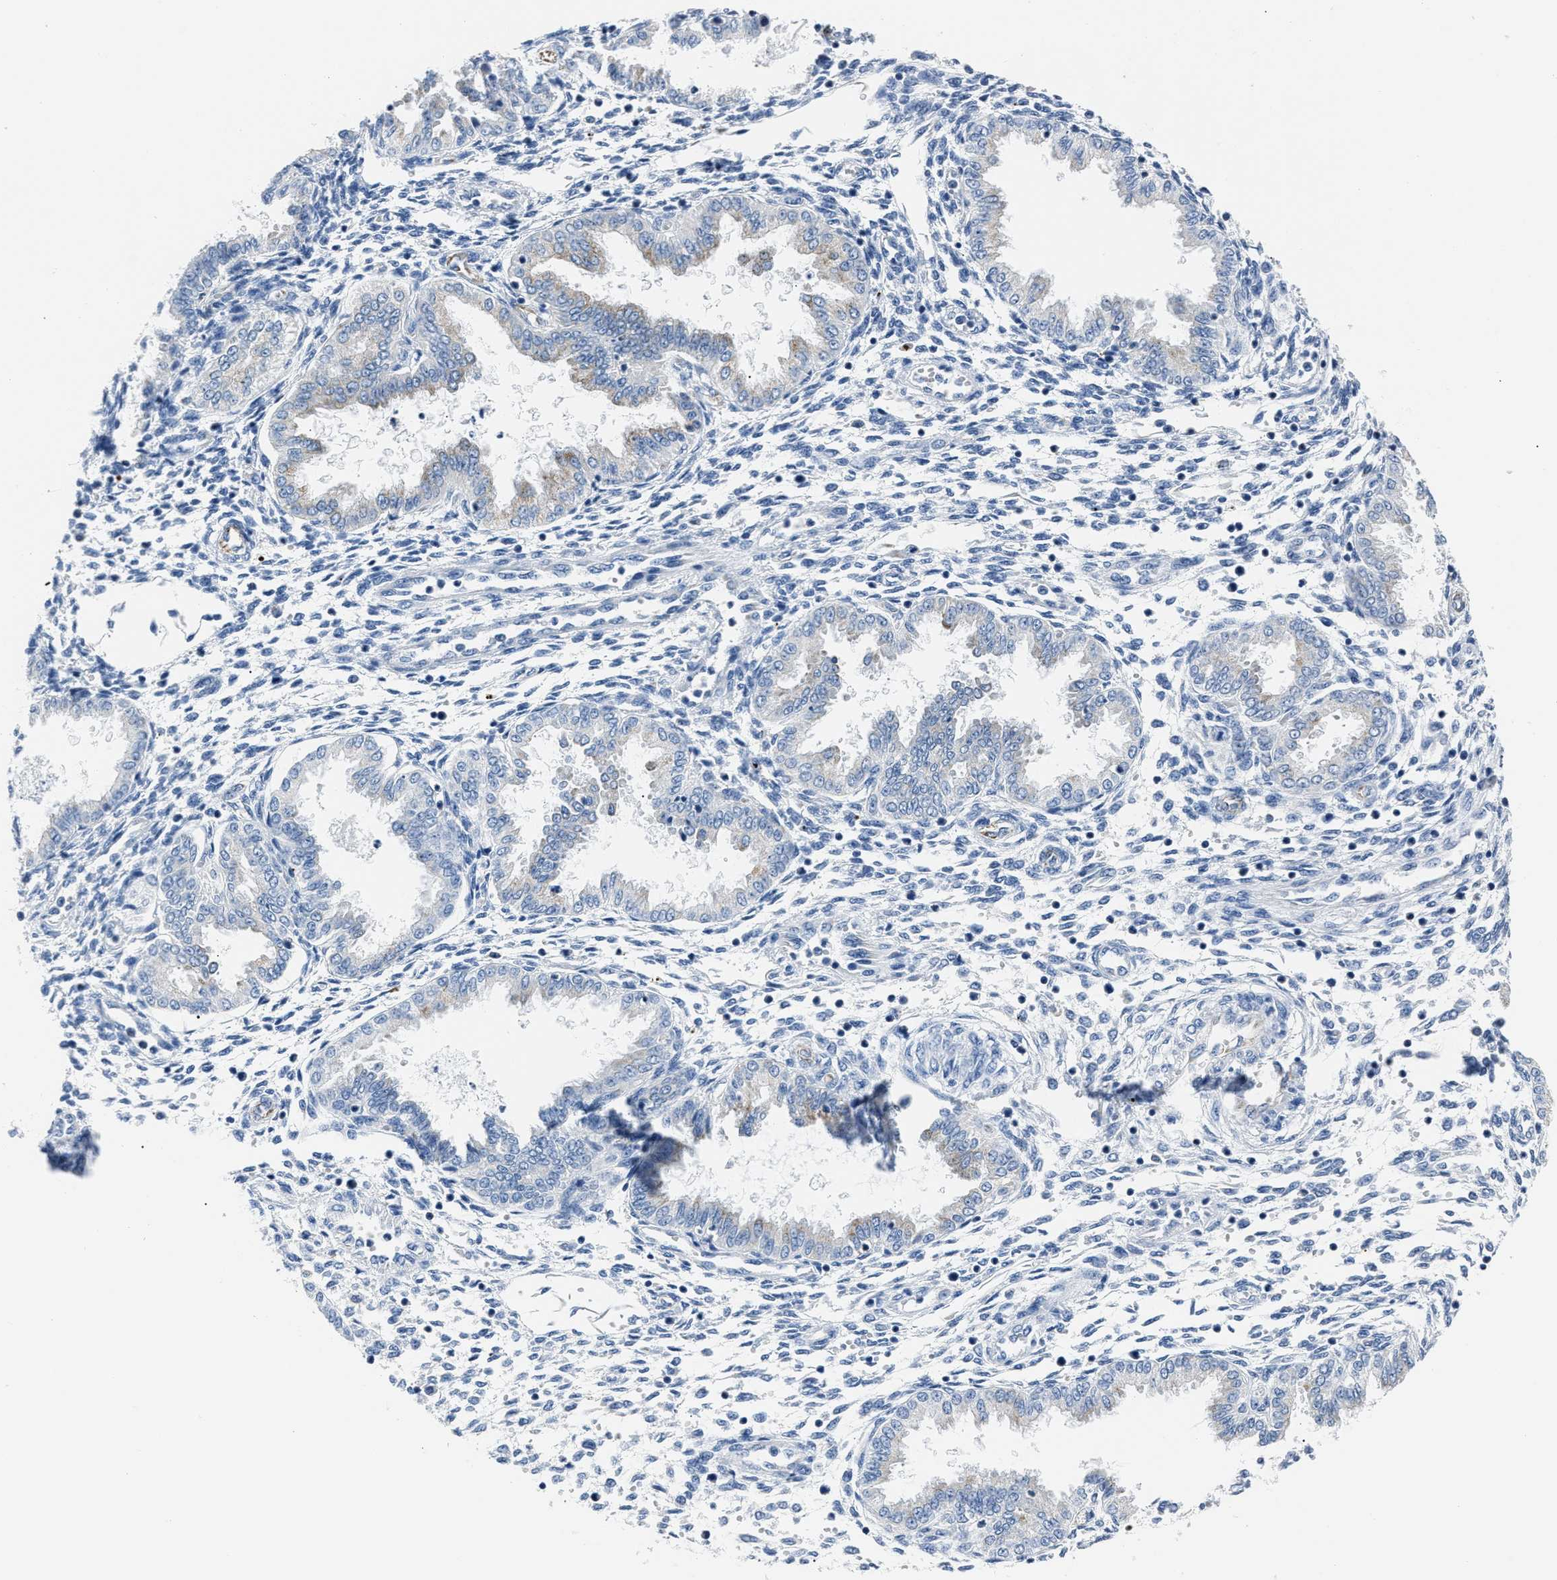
{"staining": {"intensity": "negative", "quantity": "none", "location": "none"}, "tissue": "endometrium", "cell_type": "Cells in endometrial stroma", "image_type": "normal", "snomed": [{"axis": "morphology", "description": "Normal tissue, NOS"}, {"axis": "topography", "description": "Endometrium"}], "caption": "IHC histopathology image of unremarkable endometrium stained for a protein (brown), which shows no expression in cells in endometrial stroma.", "gene": "AMACR", "patient": {"sex": "female", "age": 33}}